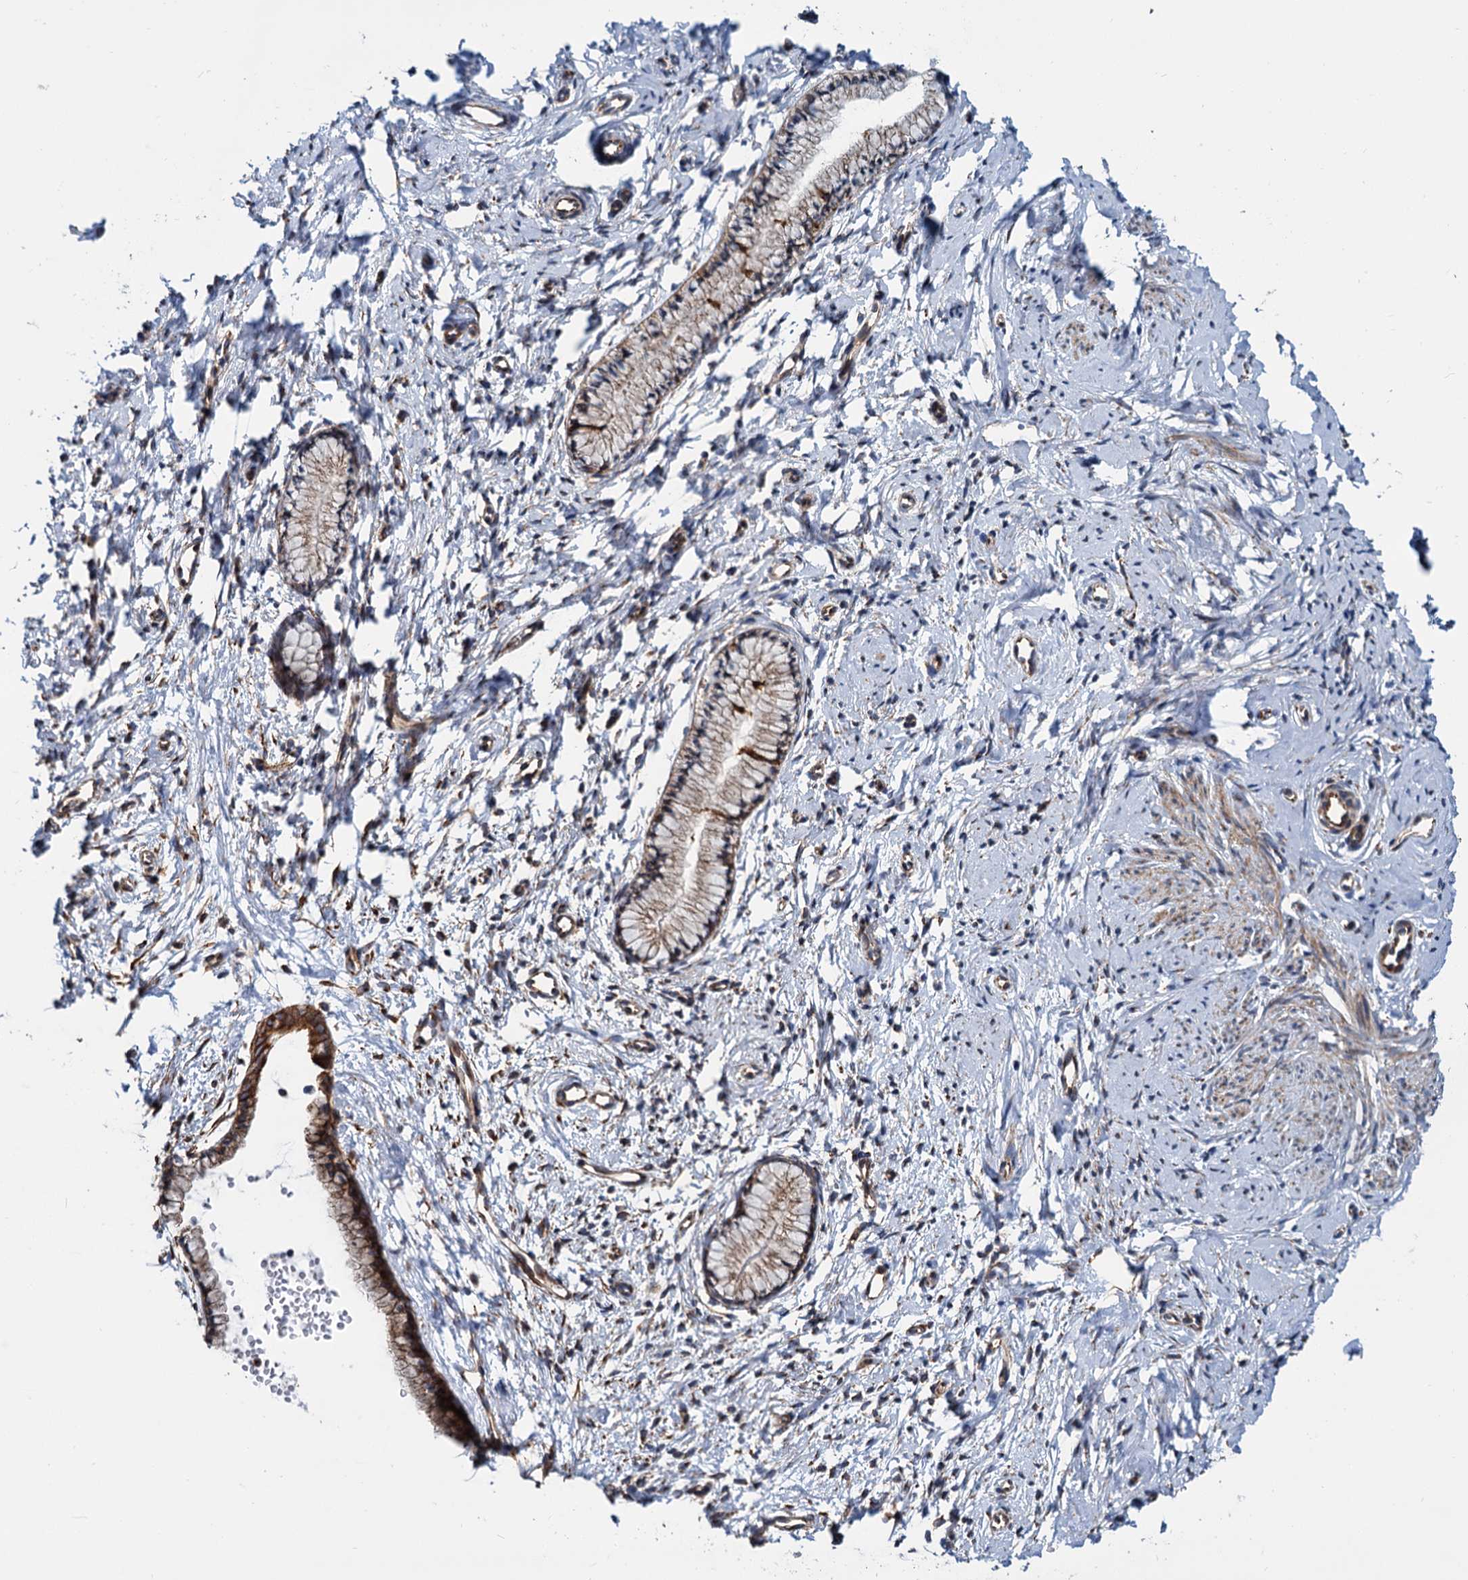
{"staining": {"intensity": "moderate", "quantity": ">75%", "location": "cytoplasmic/membranous"}, "tissue": "cervix", "cell_type": "Glandular cells", "image_type": "normal", "snomed": [{"axis": "morphology", "description": "Normal tissue, NOS"}, {"axis": "topography", "description": "Cervix"}], "caption": "Human cervix stained for a protein (brown) reveals moderate cytoplasmic/membranous positive expression in about >75% of glandular cells.", "gene": "PSEN1", "patient": {"sex": "female", "age": 57}}